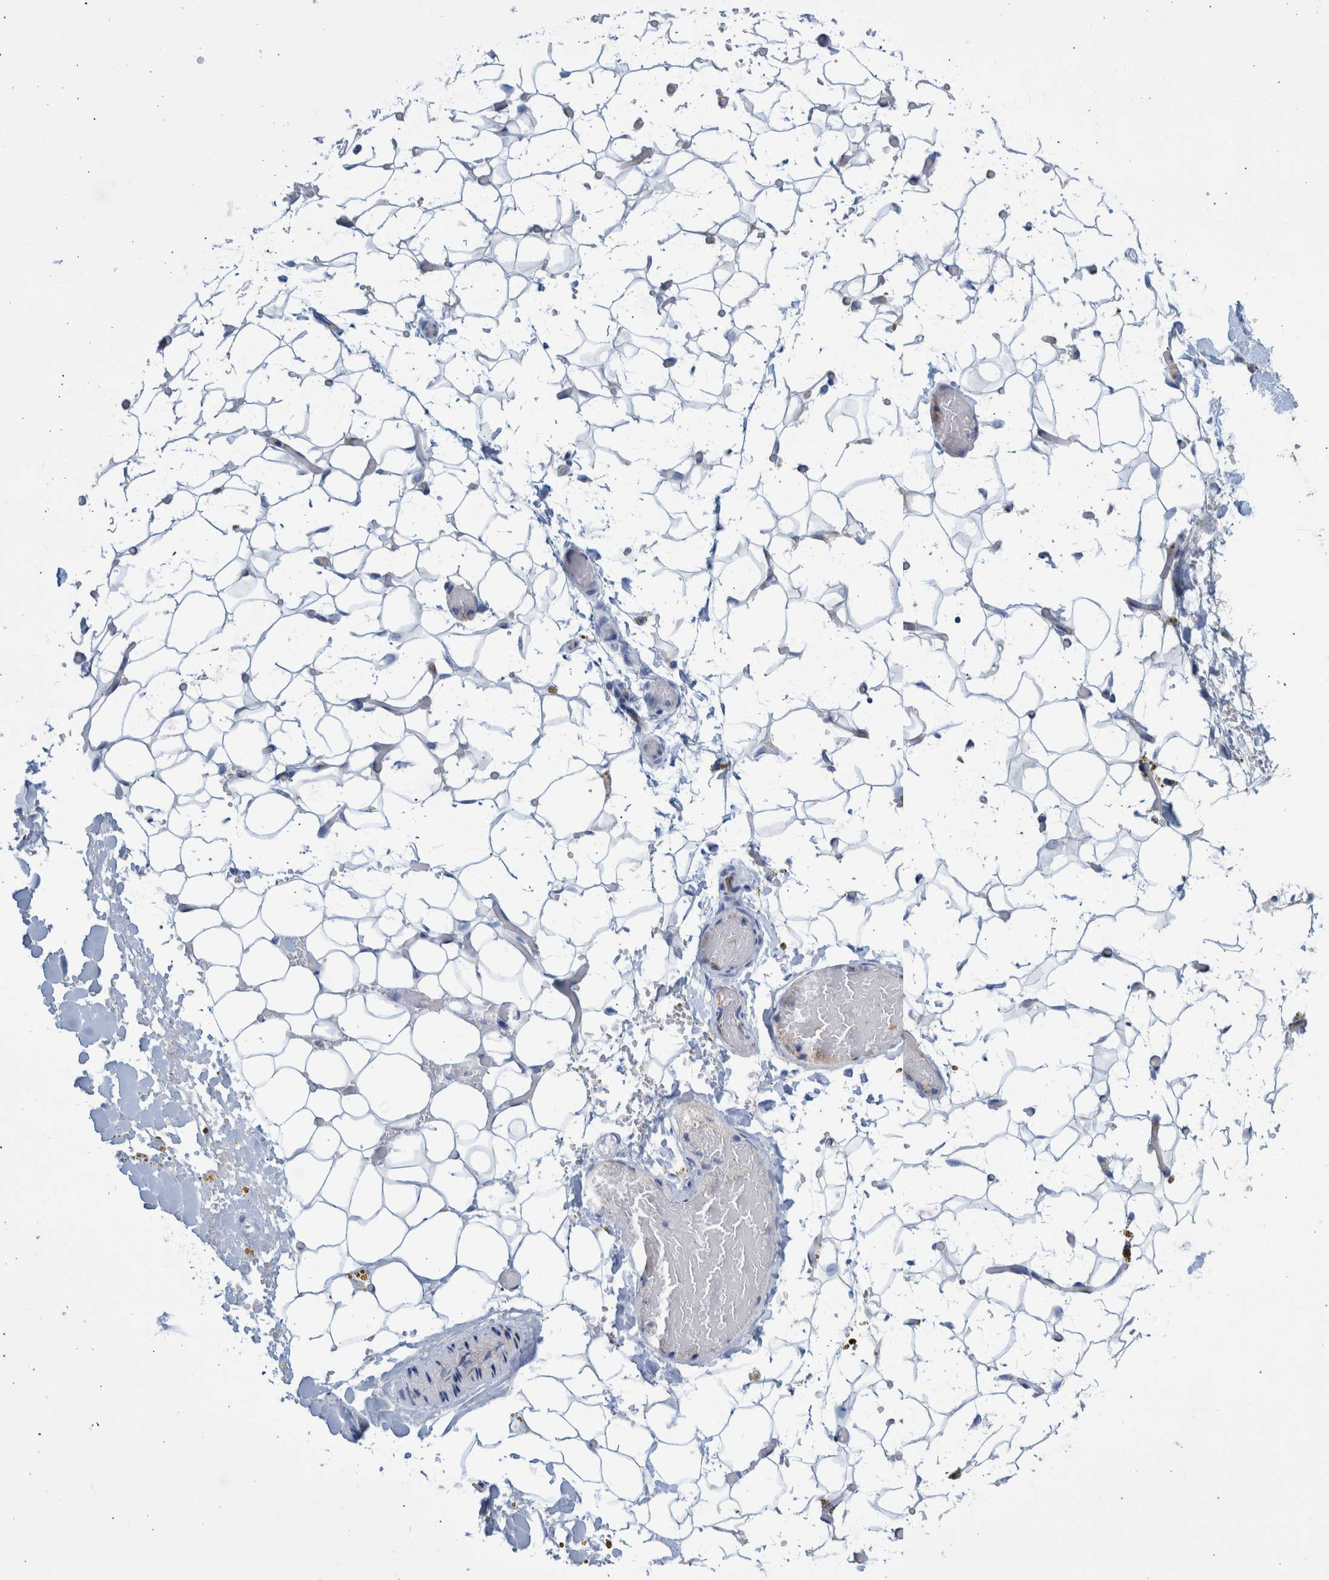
{"staining": {"intensity": "negative", "quantity": "none", "location": "none"}, "tissue": "adipose tissue", "cell_type": "Adipocytes", "image_type": "normal", "snomed": [{"axis": "morphology", "description": "Normal tissue, NOS"}, {"axis": "topography", "description": "Kidney"}, {"axis": "topography", "description": "Peripheral nerve tissue"}], "caption": "DAB immunohistochemical staining of normal human adipose tissue reveals no significant staining in adipocytes. (Immunohistochemistry (ihc), brightfield microscopy, high magnification).", "gene": "SLC34A3", "patient": {"sex": "male", "age": 7}}